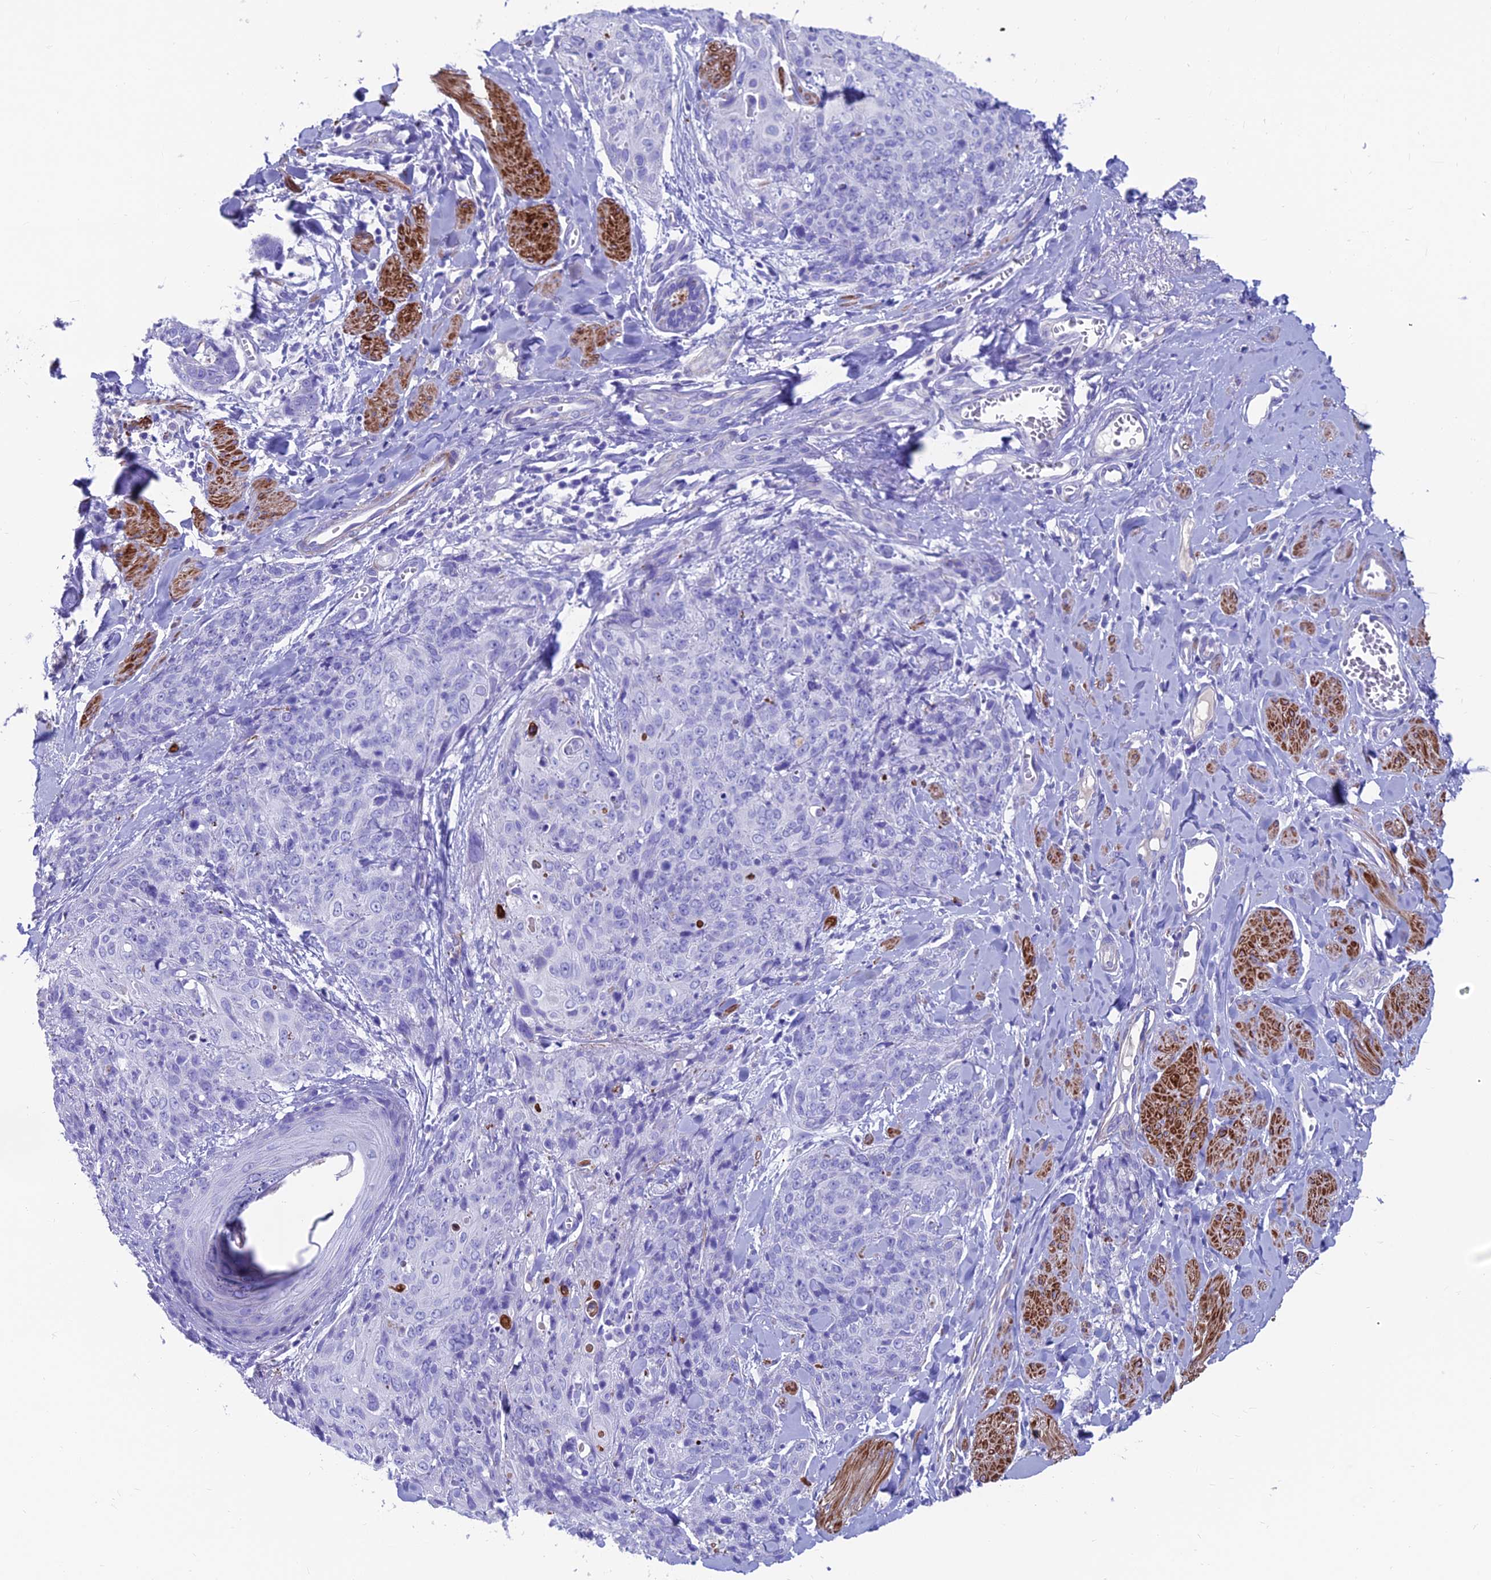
{"staining": {"intensity": "negative", "quantity": "none", "location": "none"}, "tissue": "skin cancer", "cell_type": "Tumor cells", "image_type": "cancer", "snomed": [{"axis": "morphology", "description": "Squamous cell carcinoma, NOS"}, {"axis": "topography", "description": "Skin"}, {"axis": "topography", "description": "Vulva"}], "caption": "Immunohistochemistry (IHC) micrograph of skin squamous cell carcinoma stained for a protein (brown), which exhibits no staining in tumor cells. Brightfield microscopy of IHC stained with DAB (brown) and hematoxylin (blue), captured at high magnification.", "gene": "GNG11", "patient": {"sex": "female", "age": 85}}